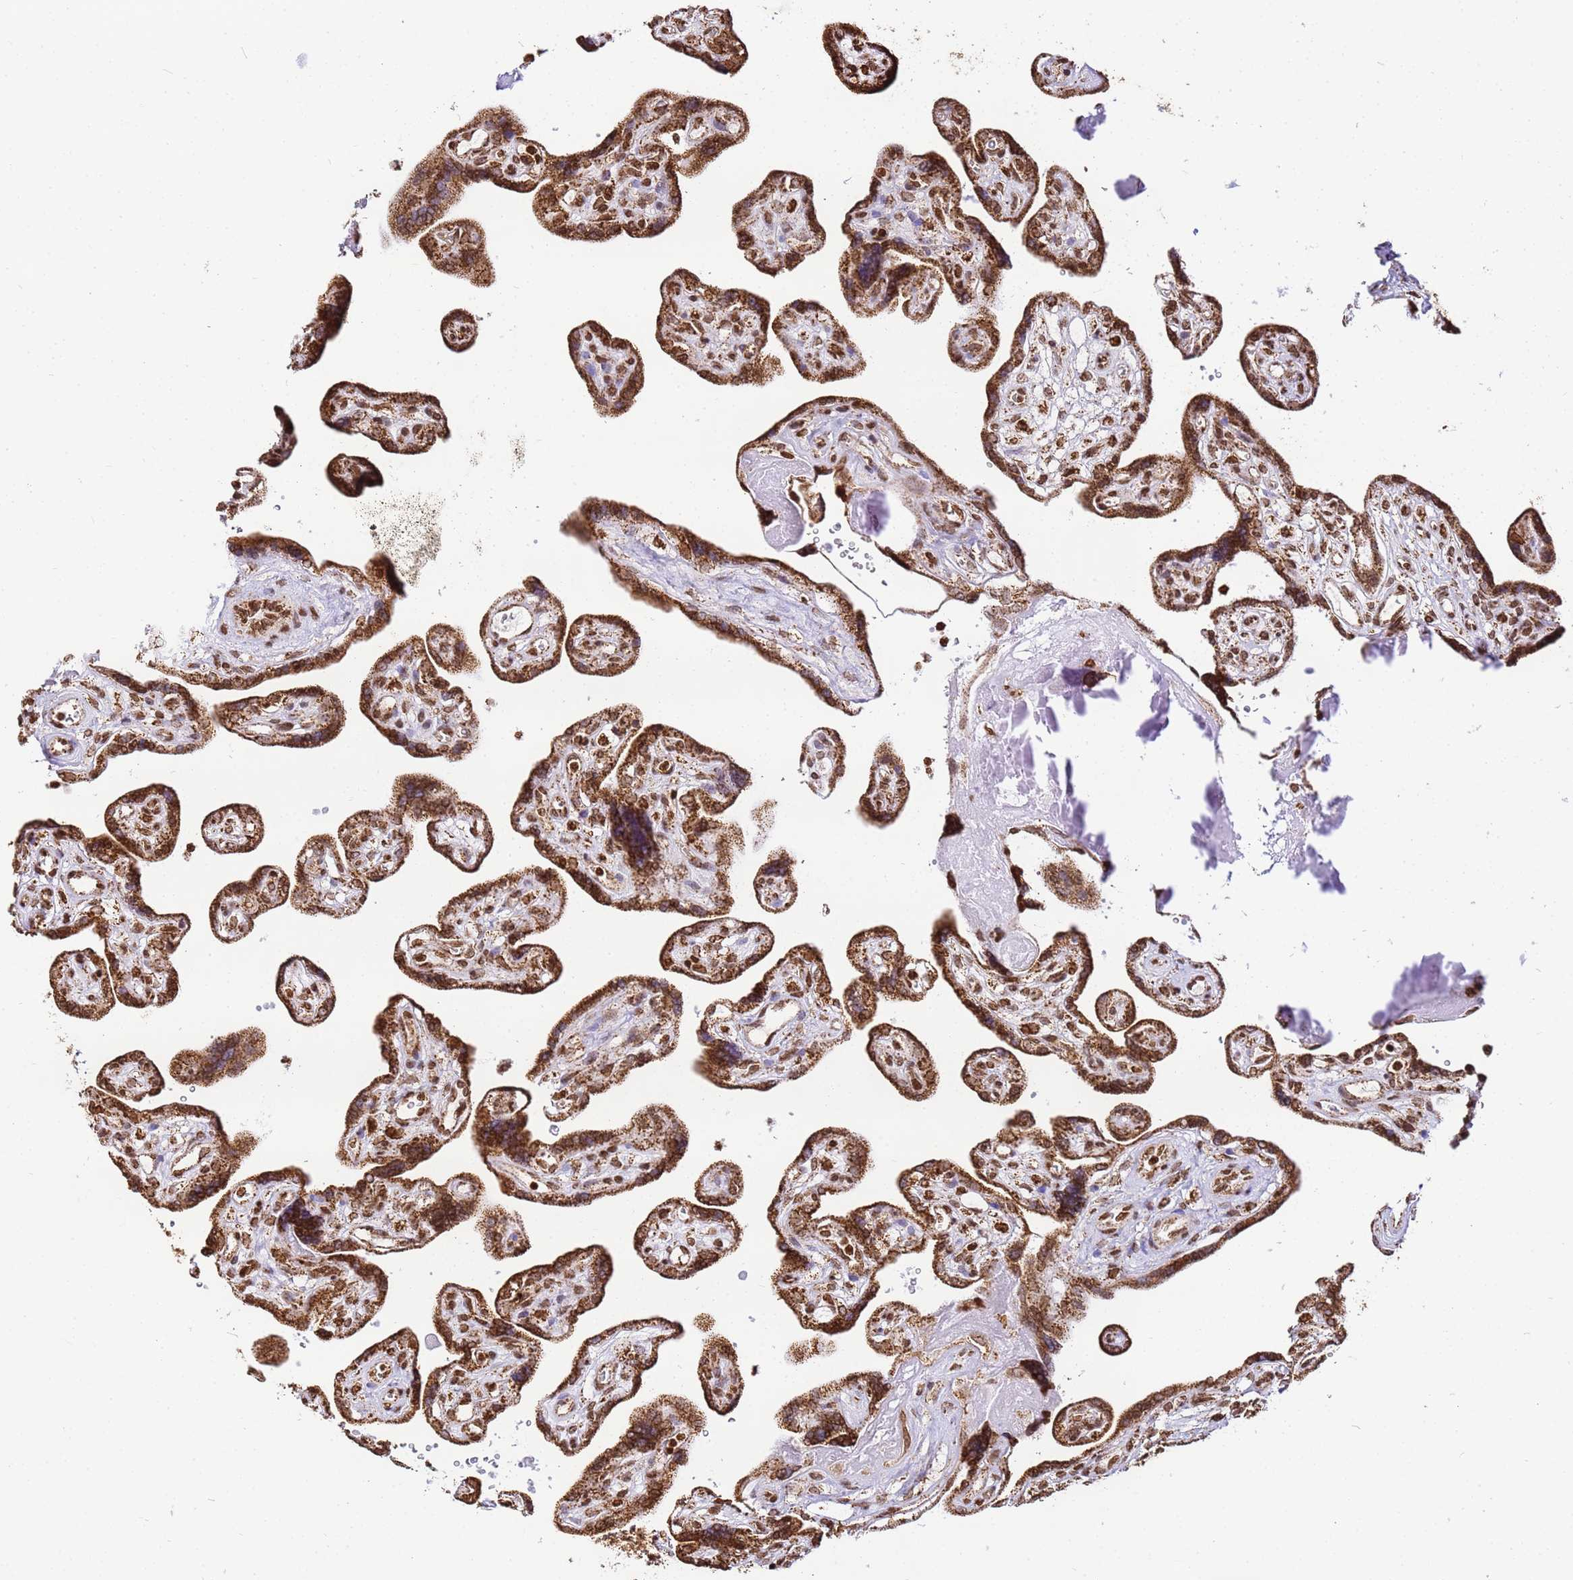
{"staining": {"intensity": "strong", "quantity": ">75%", "location": "cytoplasmic/membranous,nuclear"}, "tissue": "placenta", "cell_type": "Trophoblastic cells", "image_type": "normal", "snomed": [{"axis": "morphology", "description": "Normal tissue, NOS"}, {"axis": "topography", "description": "Placenta"}], "caption": "Immunohistochemical staining of benign placenta demonstrates strong cytoplasmic/membranous,nuclear protein staining in about >75% of trophoblastic cells. Nuclei are stained in blue.", "gene": "HSPE1", "patient": {"sex": "female", "age": 39}}